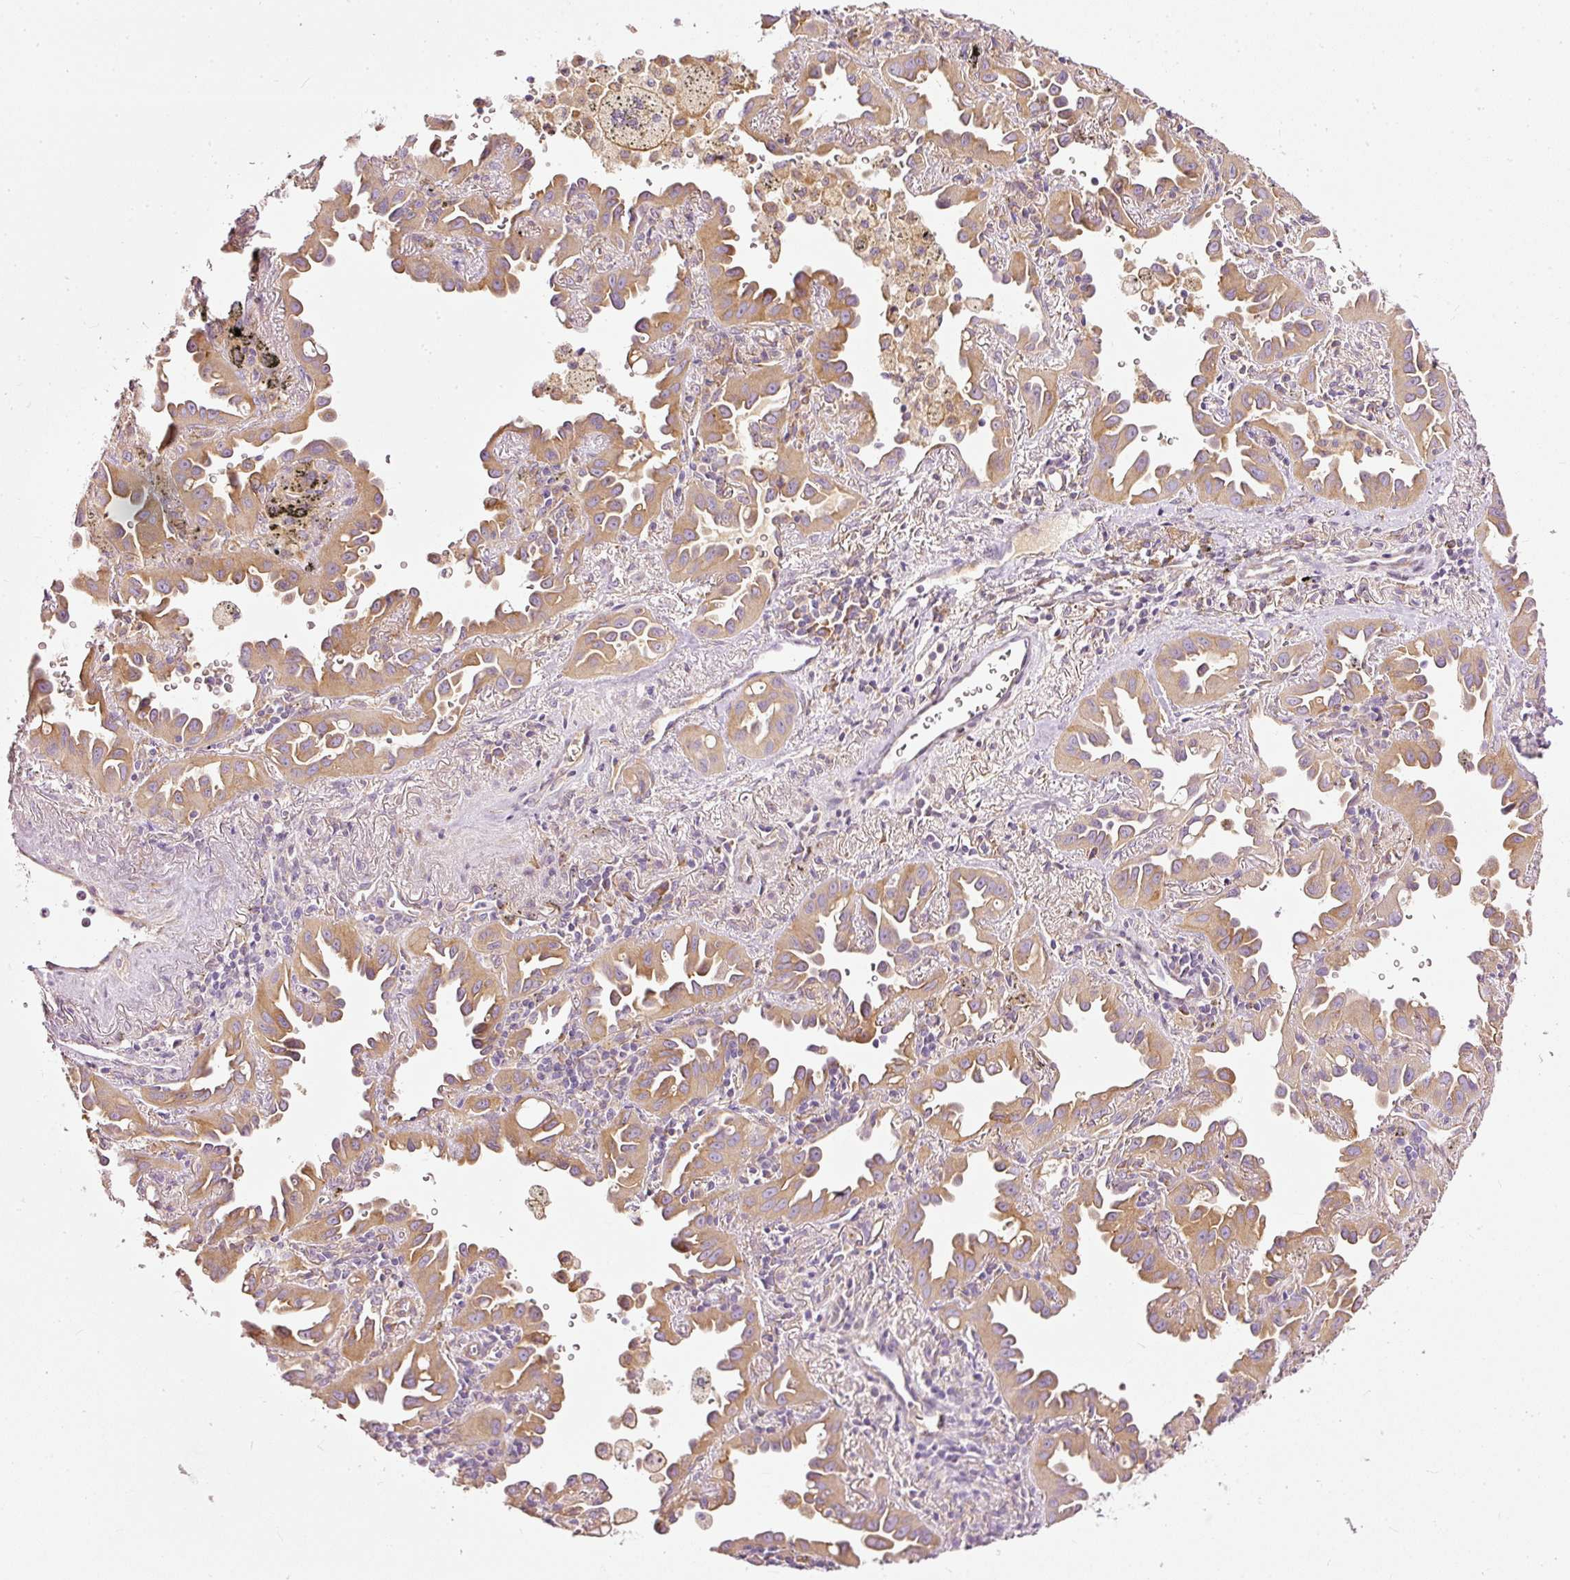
{"staining": {"intensity": "moderate", "quantity": ">75%", "location": "cytoplasmic/membranous"}, "tissue": "lung cancer", "cell_type": "Tumor cells", "image_type": "cancer", "snomed": [{"axis": "morphology", "description": "Adenocarcinoma, NOS"}, {"axis": "topography", "description": "Lung"}], "caption": "Immunohistochemical staining of human lung adenocarcinoma exhibits medium levels of moderate cytoplasmic/membranous protein expression in approximately >75% of tumor cells.", "gene": "PAQR9", "patient": {"sex": "male", "age": 68}}